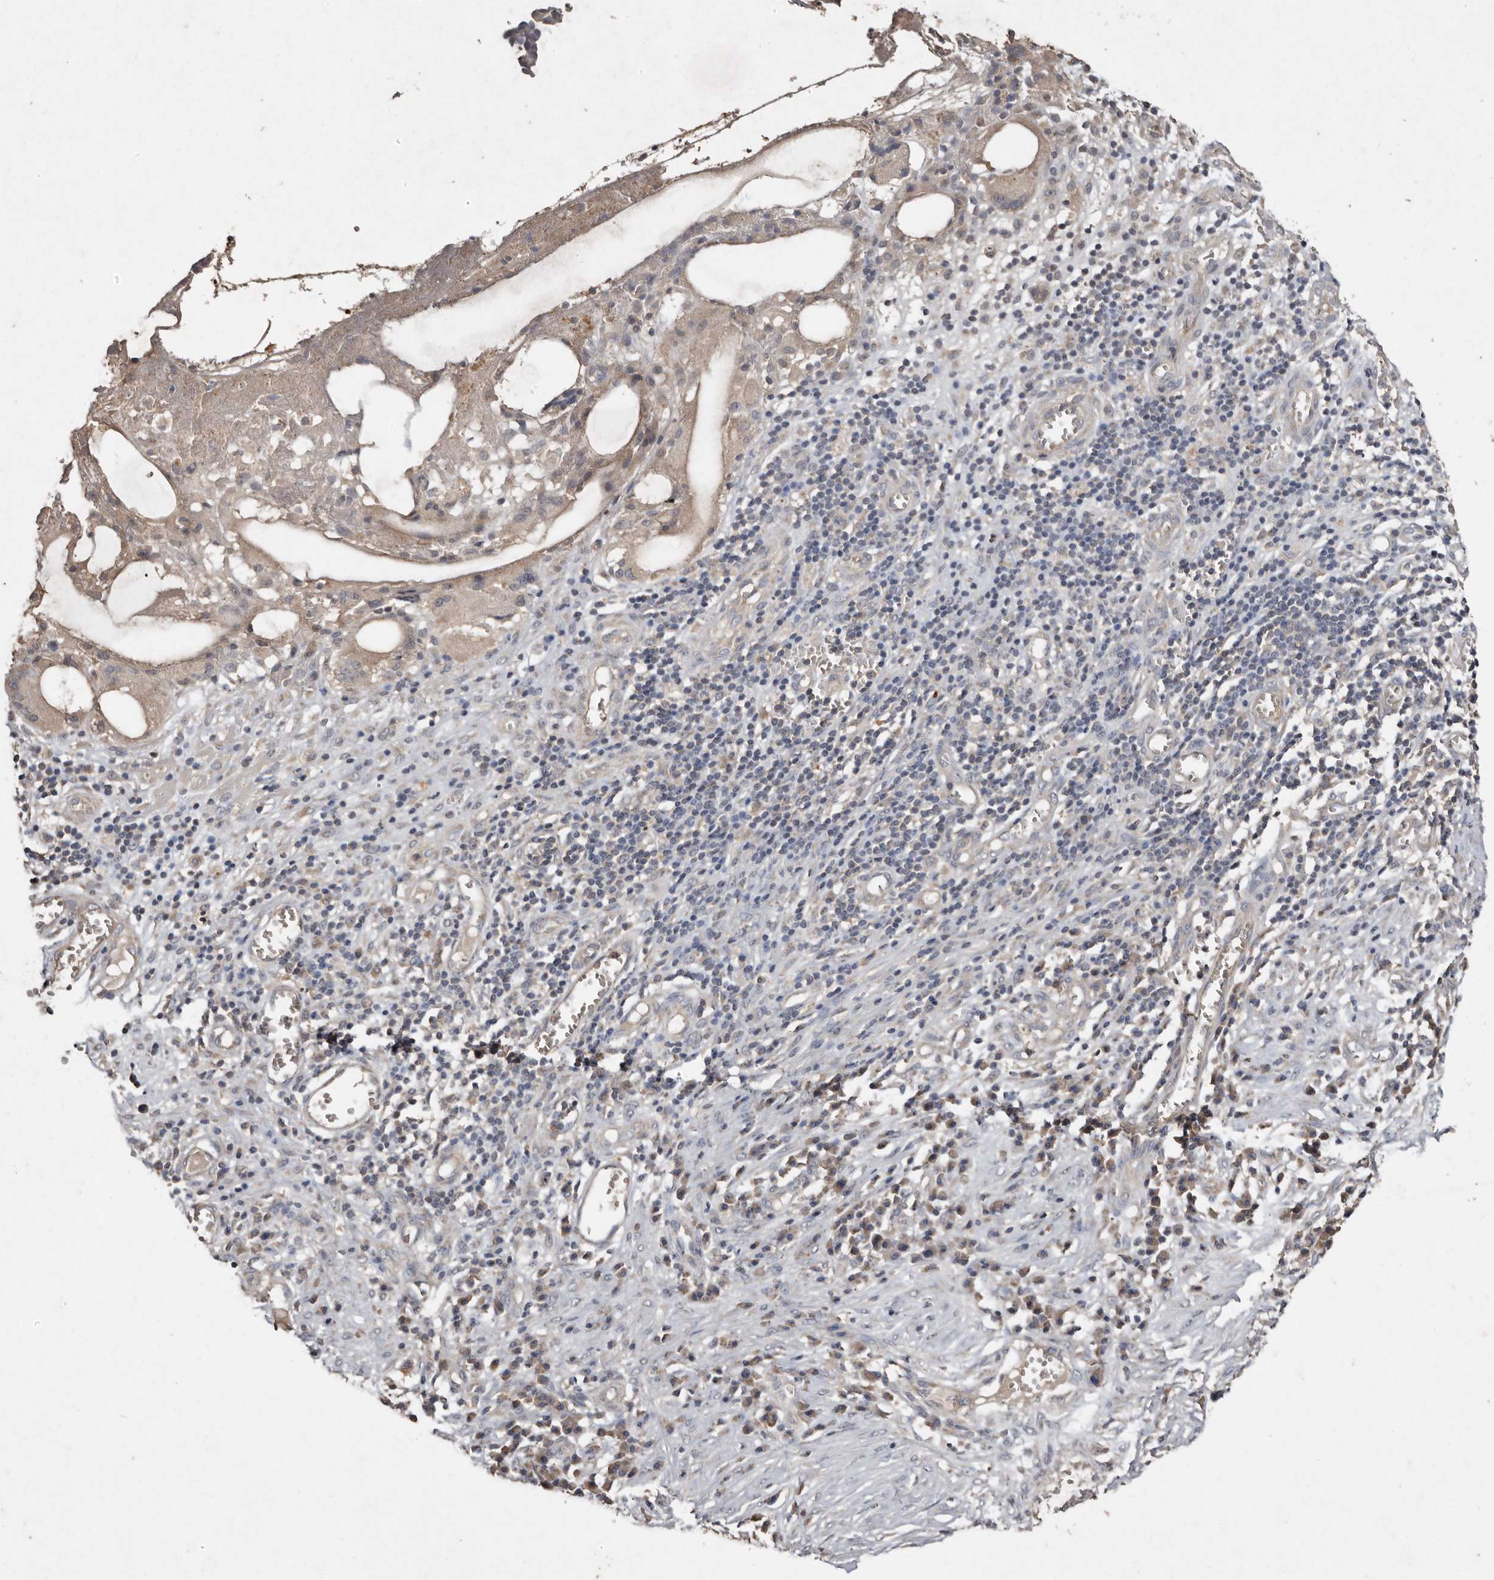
{"staining": {"intensity": "weak", "quantity": ">75%", "location": "cytoplasmic/membranous"}, "tissue": "skin cancer", "cell_type": "Tumor cells", "image_type": "cancer", "snomed": [{"axis": "morphology", "description": "Basal cell carcinoma"}, {"axis": "topography", "description": "Skin"}], "caption": "Immunohistochemistry (IHC) micrograph of neoplastic tissue: skin basal cell carcinoma stained using immunohistochemistry (IHC) shows low levels of weak protein expression localized specifically in the cytoplasmic/membranous of tumor cells, appearing as a cytoplasmic/membranous brown color.", "gene": "EDEM1", "patient": {"sex": "female", "age": 64}}